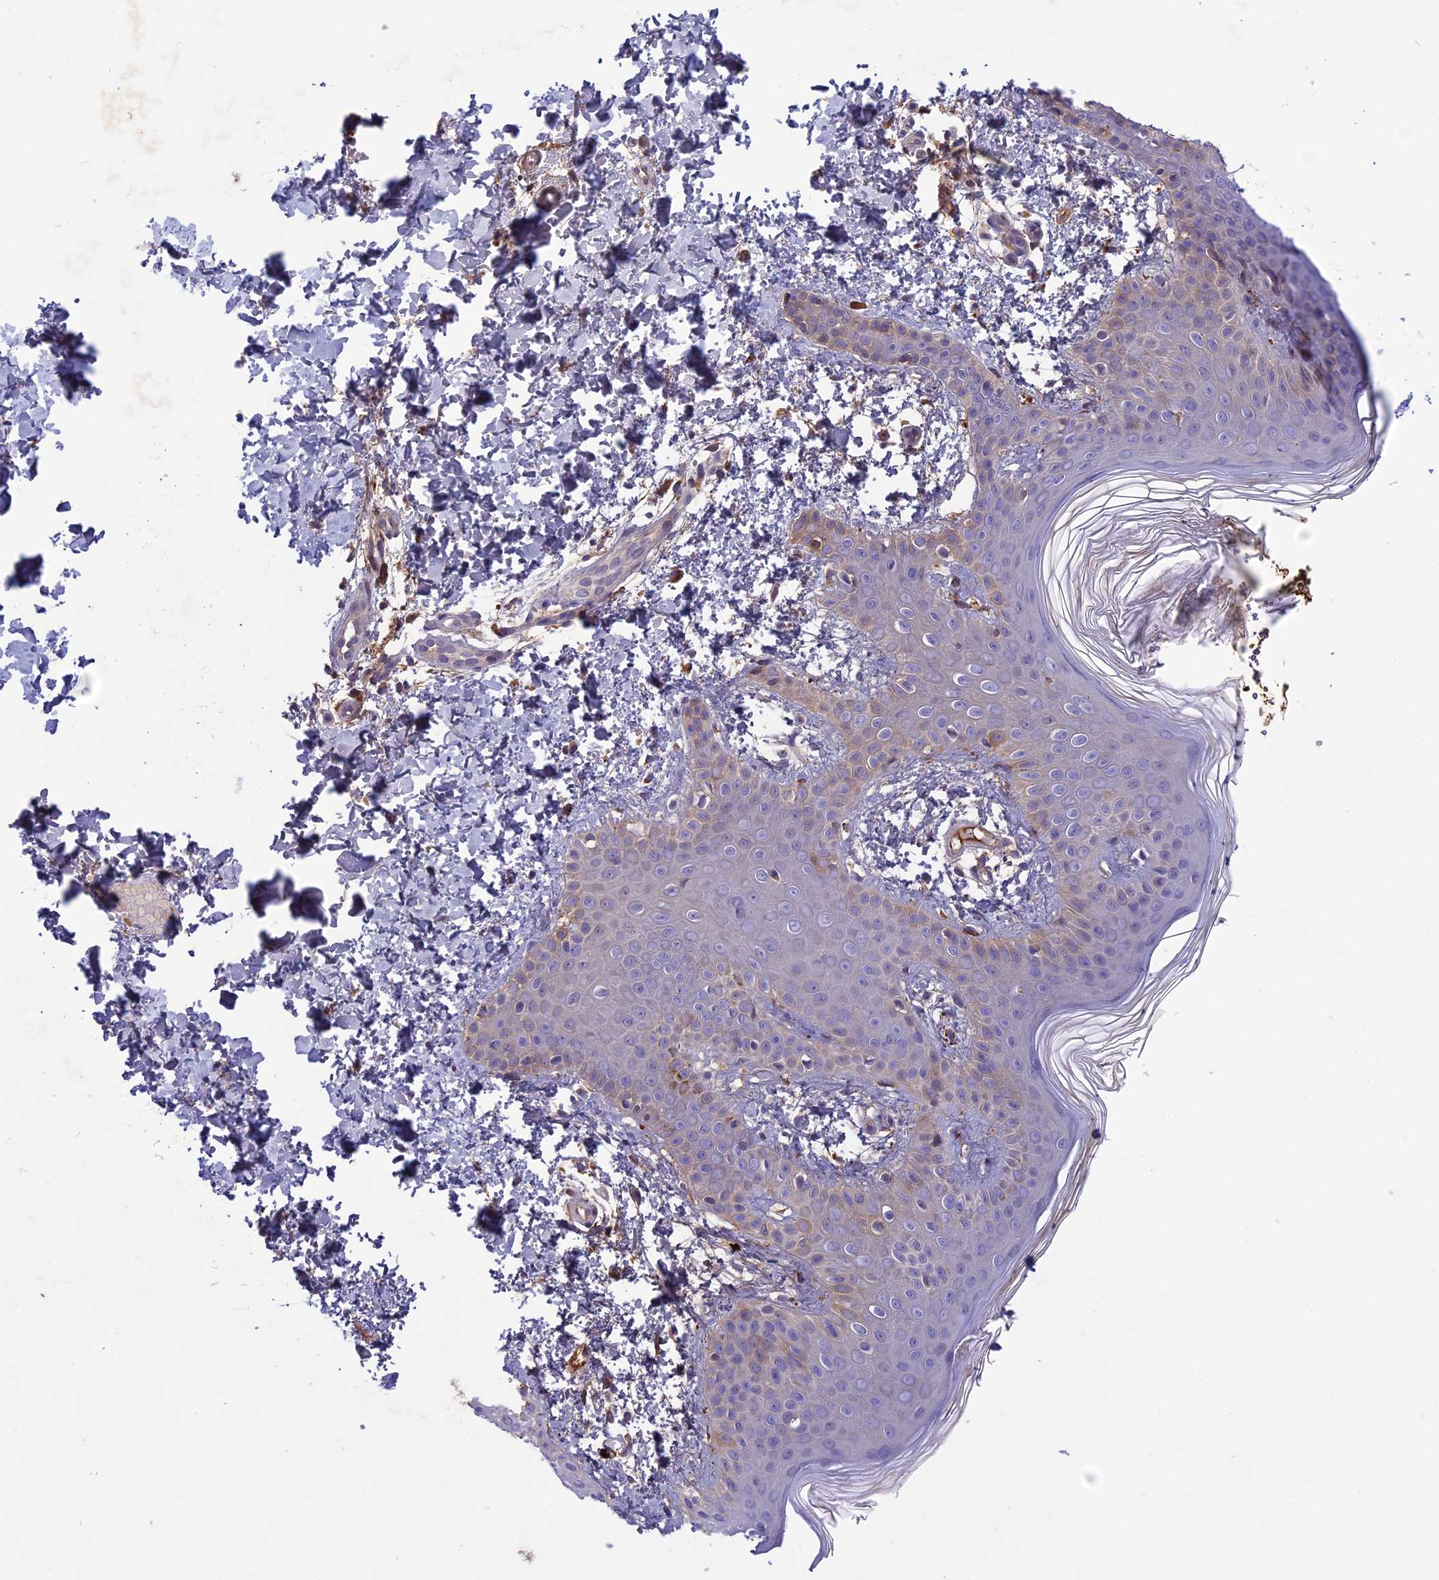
{"staining": {"intensity": "negative", "quantity": "none", "location": "none"}, "tissue": "skin", "cell_type": "Fibroblasts", "image_type": "normal", "snomed": [{"axis": "morphology", "description": "Normal tissue, NOS"}, {"axis": "topography", "description": "Skin"}], "caption": "Immunohistochemistry (IHC) image of benign skin: human skin stained with DAB shows no significant protein positivity in fibroblasts. The staining was performed using DAB to visualize the protein expression in brown, while the nuclei were stained in blue with hematoxylin (Magnification: 20x).", "gene": "ADO", "patient": {"sex": "male", "age": 36}}